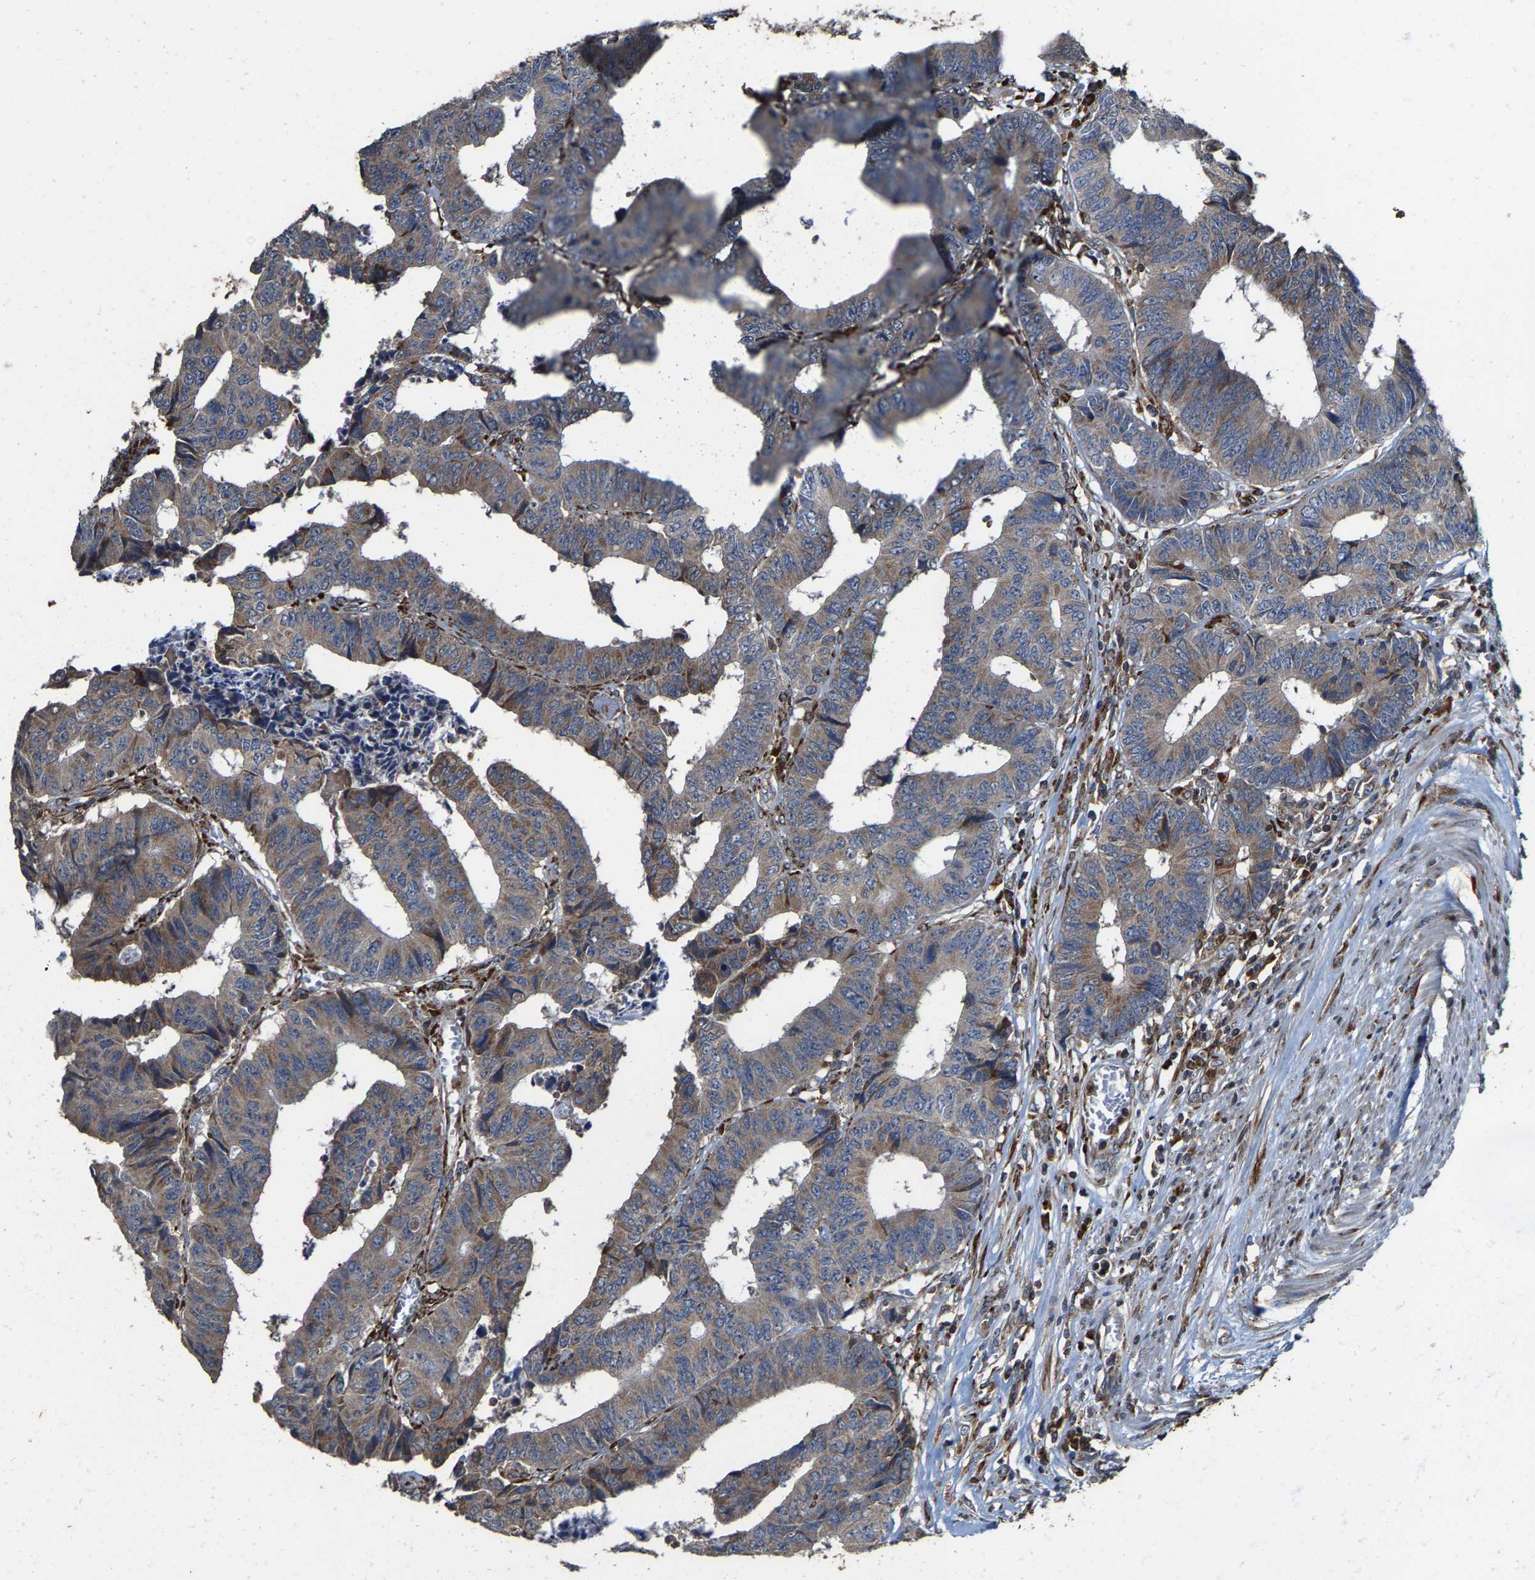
{"staining": {"intensity": "weak", "quantity": "<25%", "location": "cytoplasmic/membranous"}, "tissue": "colorectal cancer", "cell_type": "Tumor cells", "image_type": "cancer", "snomed": [{"axis": "morphology", "description": "Adenocarcinoma, NOS"}, {"axis": "topography", "description": "Rectum"}], "caption": "Photomicrograph shows no significant protein staining in tumor cells of adenocarcinoma (colorectal).", "gene": "FGD3", "patient": {"sex": "male", "age": 84}}